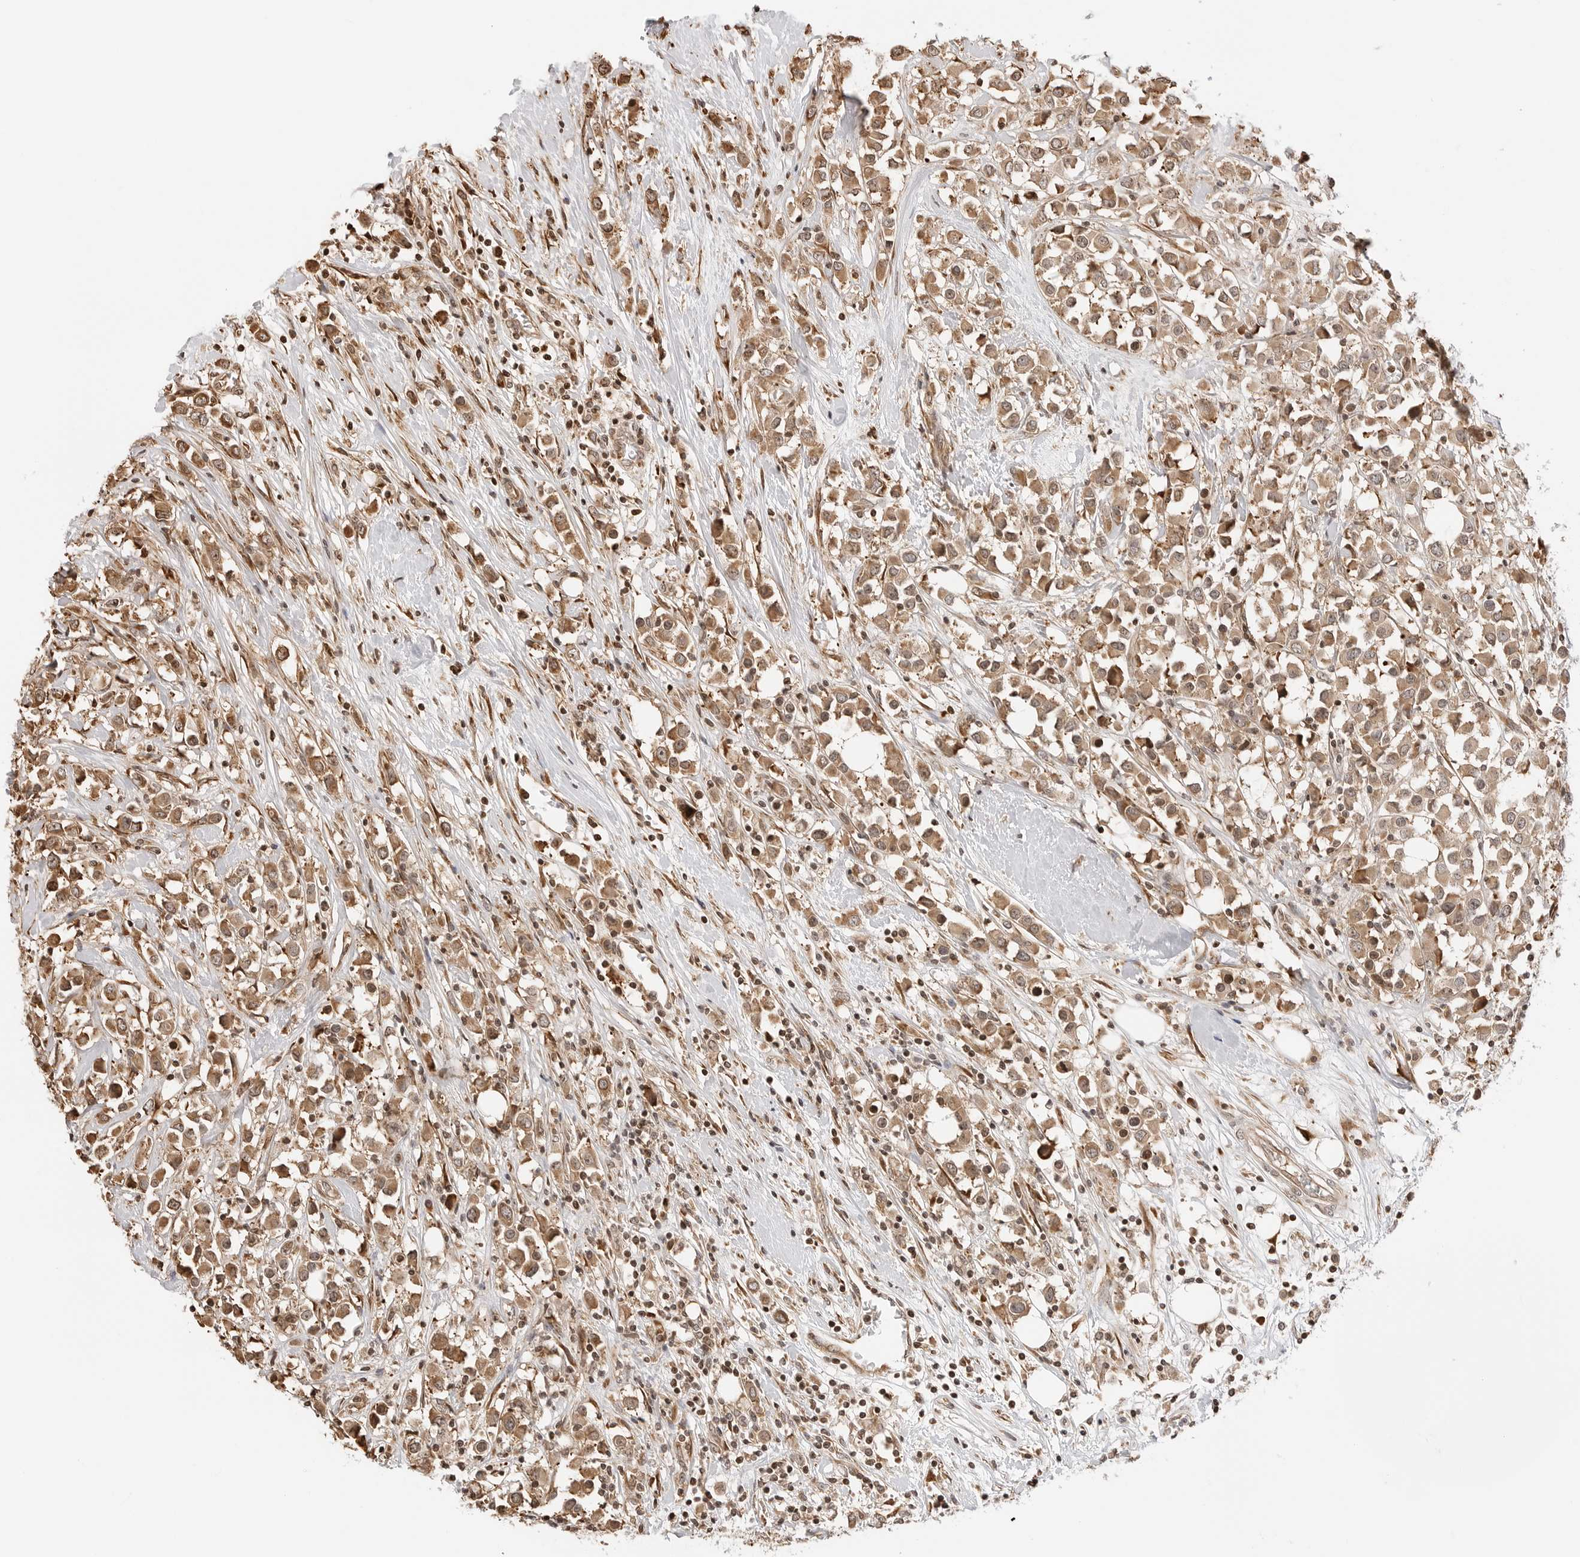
{"staining": {"intensity": "moderate", "quantity": ">75%", "location": "cytoplasmic/membranous"}, "tissue": "breast cancer", "cell_type": "Tumor cells", "image_type": "cancer", "snomed": [{"axis": "morphology", "description": "Duct carcinoma"}, {"axis": "topography", "description": "Breast"}], "caption": "A micrograph of human breast invasive ductal carcinoma stained for a protein reveals moderate cytoplasmic/membranous brown staining in tumor cells.", "gene": "FKBP14", "patient": {"sex": "female", "age": 61}}